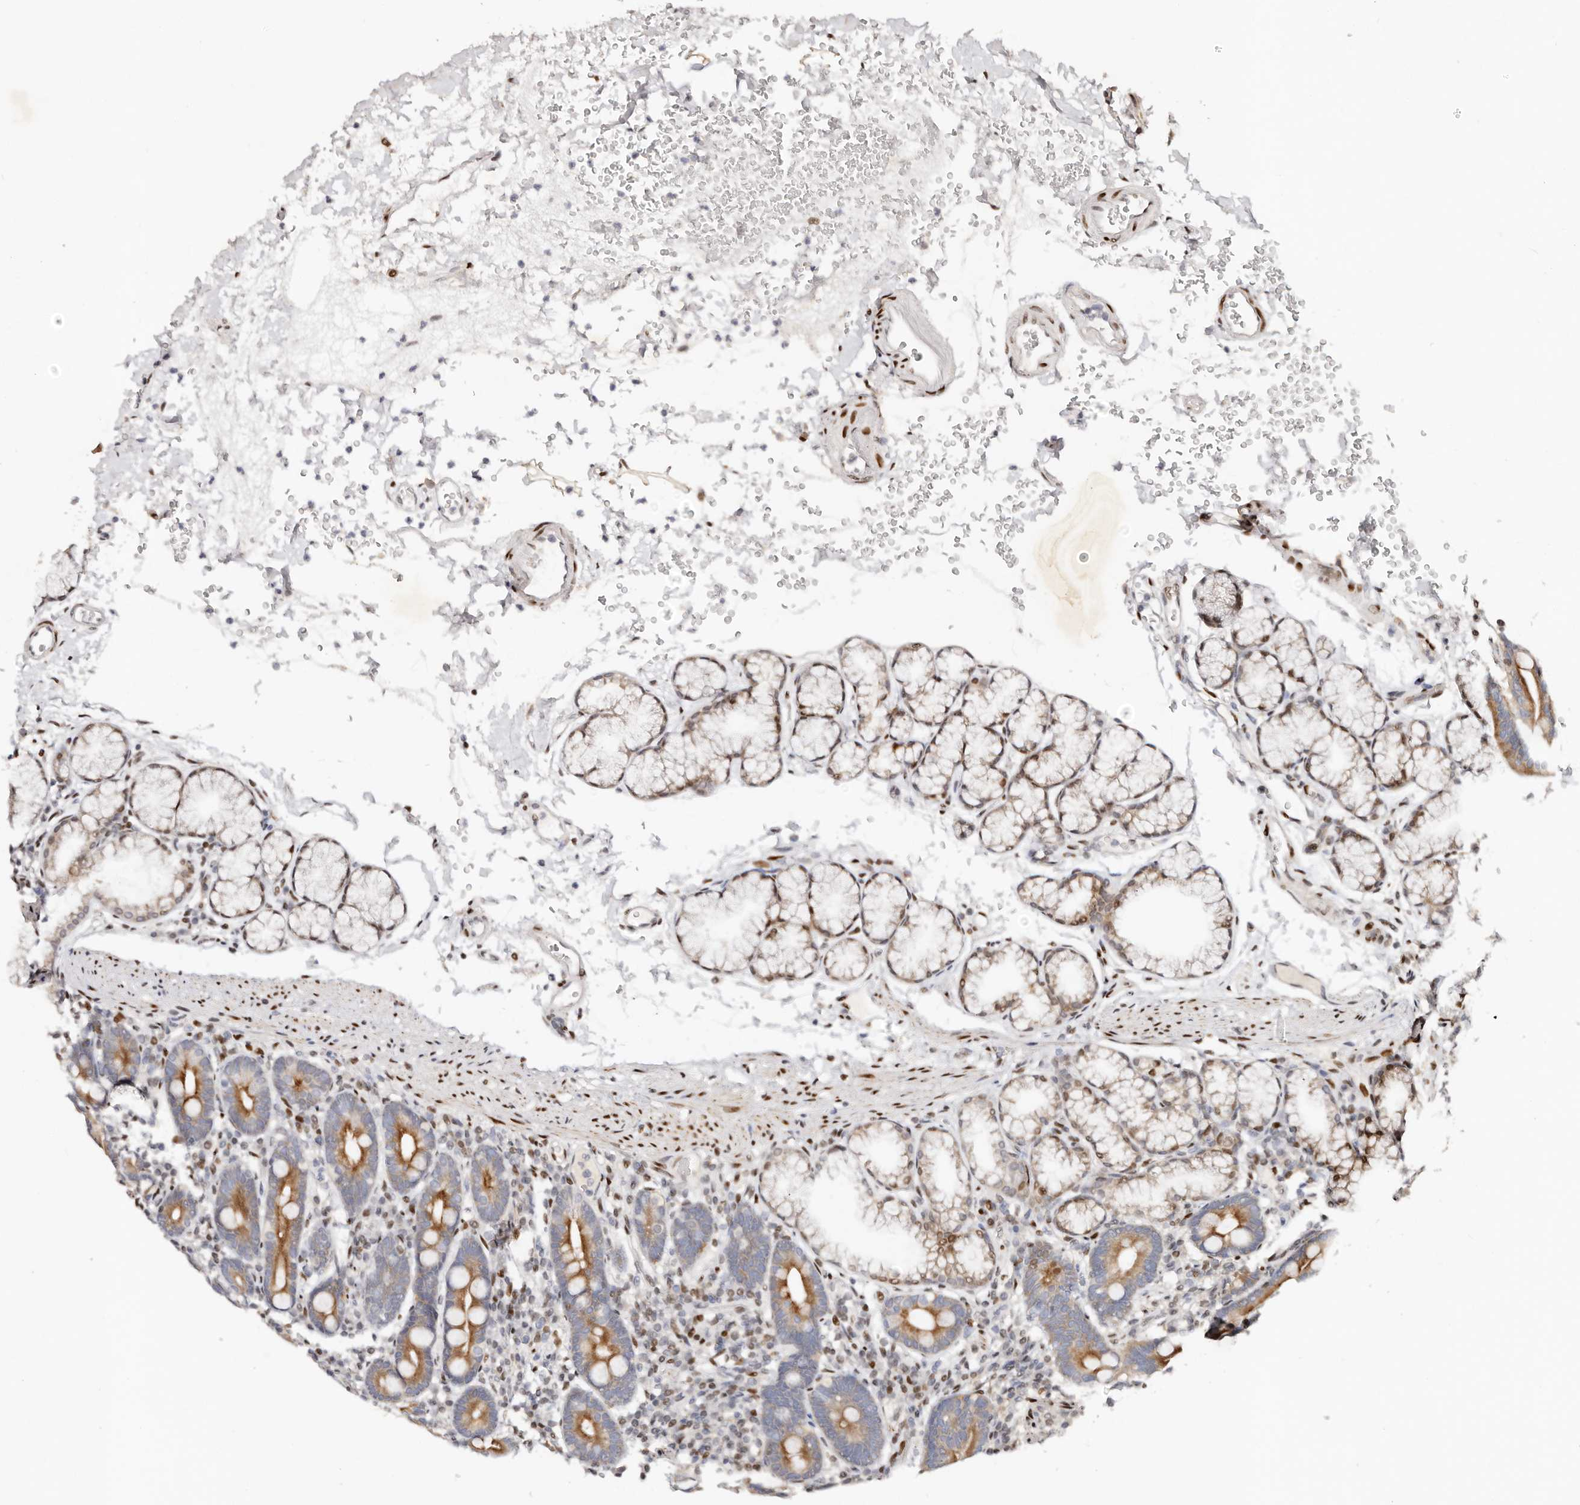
{"staining": {"intensity": "moderate", "quantity": ">75%", "location": "cytoplasmic/membranous"}, "tissue": "duodenum", "cell_type": "Glandular cells", "image_type": "normal", "snomed": [{"axis": "morphology", "description": "Normal tissue, NOS"}, {"axis": "topography", "description": "Duodenum"}], "caption": "About >75% of glandular cells in normal human duodenum reveal moderate cytoplasmic/membranous protein staining as visualized by brown immunohistochemical staining.", "gene": "IQGAP3", "patient": {"sex": "male", "age": 54}}